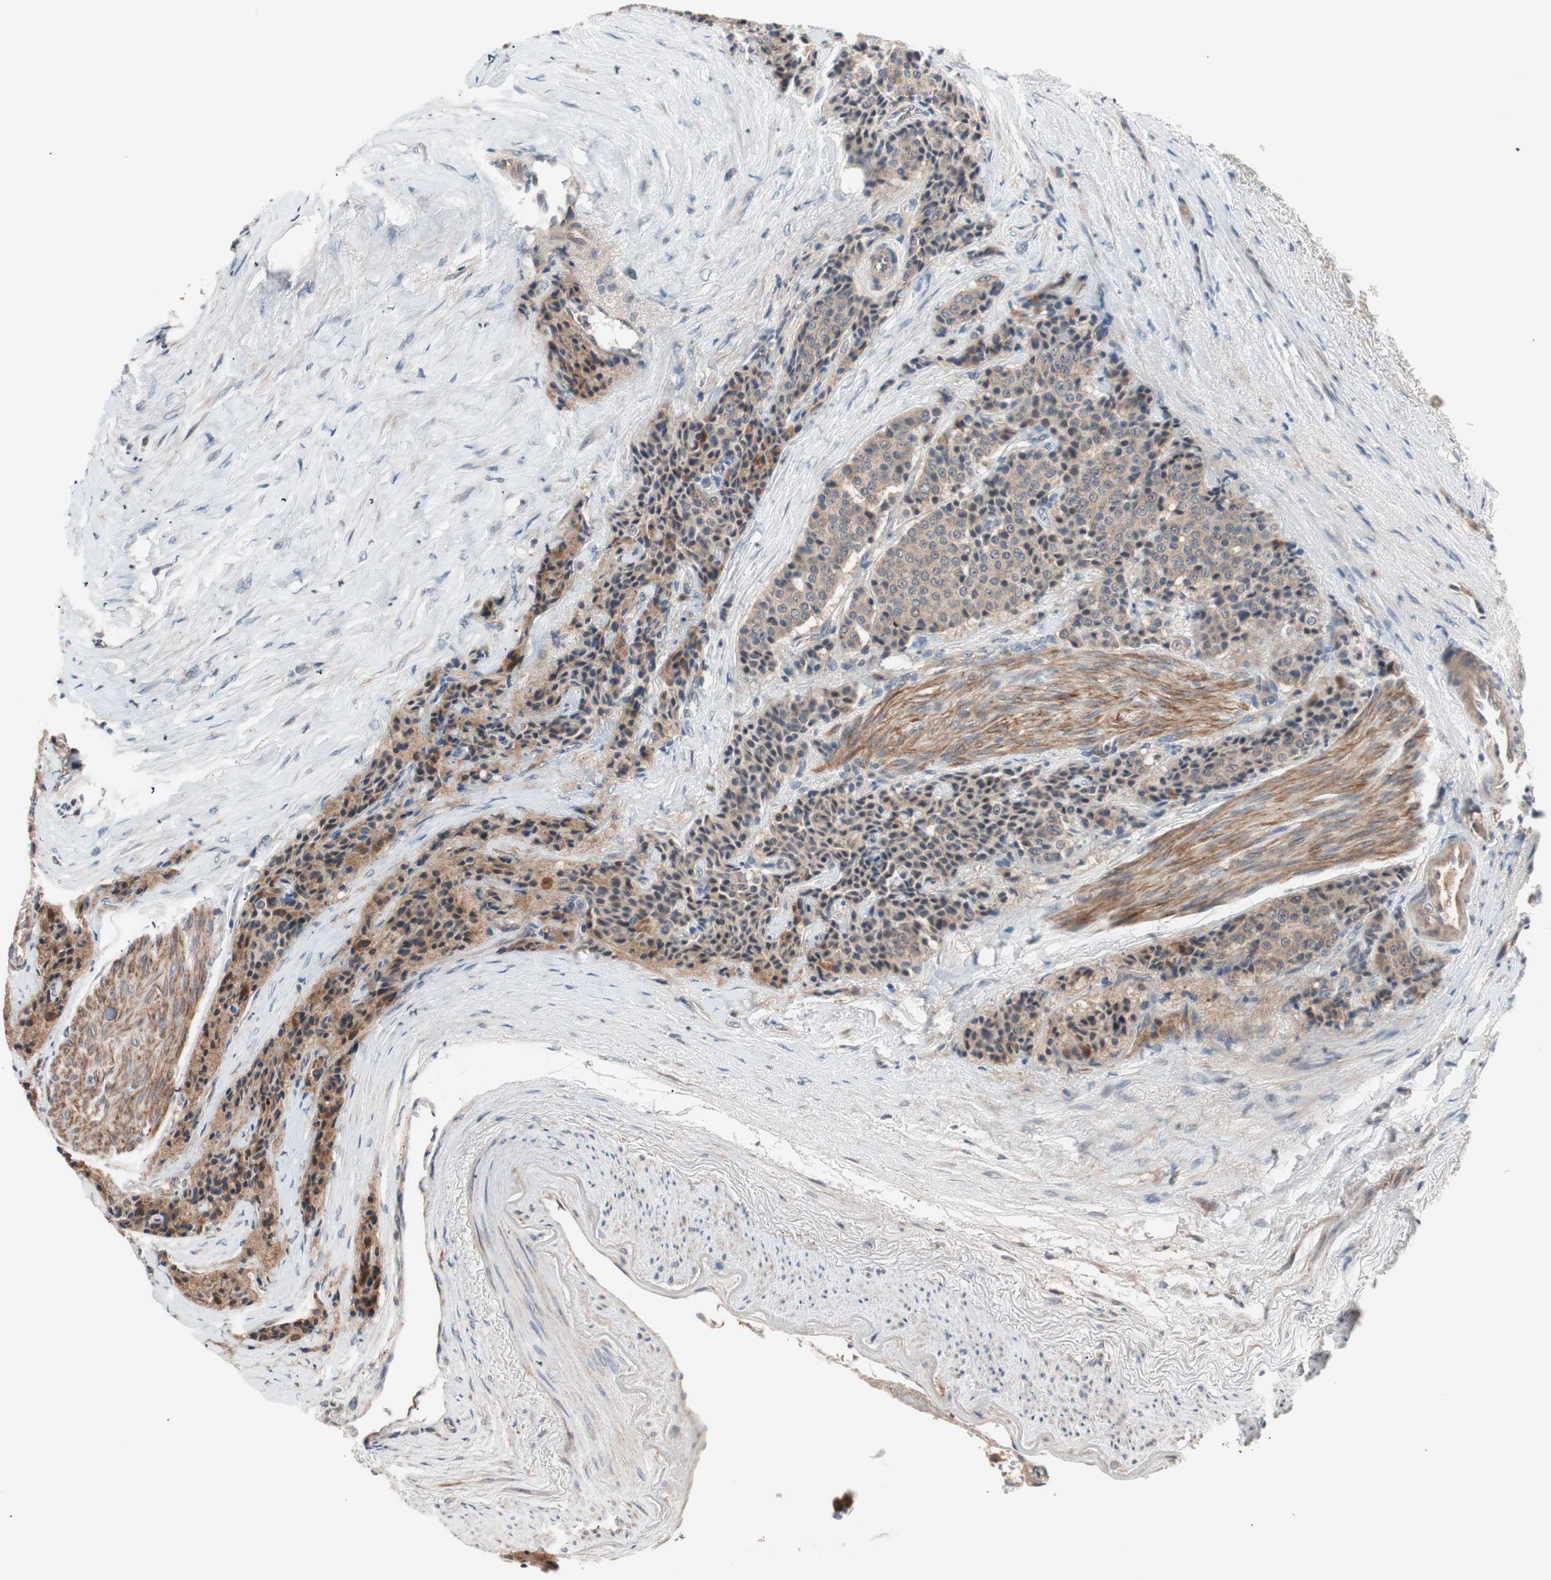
{"staining": {"intensity": "moderate", "quantity": ">75%", "location": "cytoplasmic/membranous"}, "tissue": "carcinoid", "cell_type": "Tumor cells", "image_type": "cancer", "snomed": [{"axis": "morphology", "description": "Carcinoid, malignant, NOS"}, {"axis": "topography", "description": "Colon"}], "caption": "Immunohistochemical staining of carcinoid (malignant) shows medium levels of moderate cytoplasmic/membranous staining in about >75% of tumor cells.", "gene": "HMBS", "patient": {"sex": "female", "age": 61}}